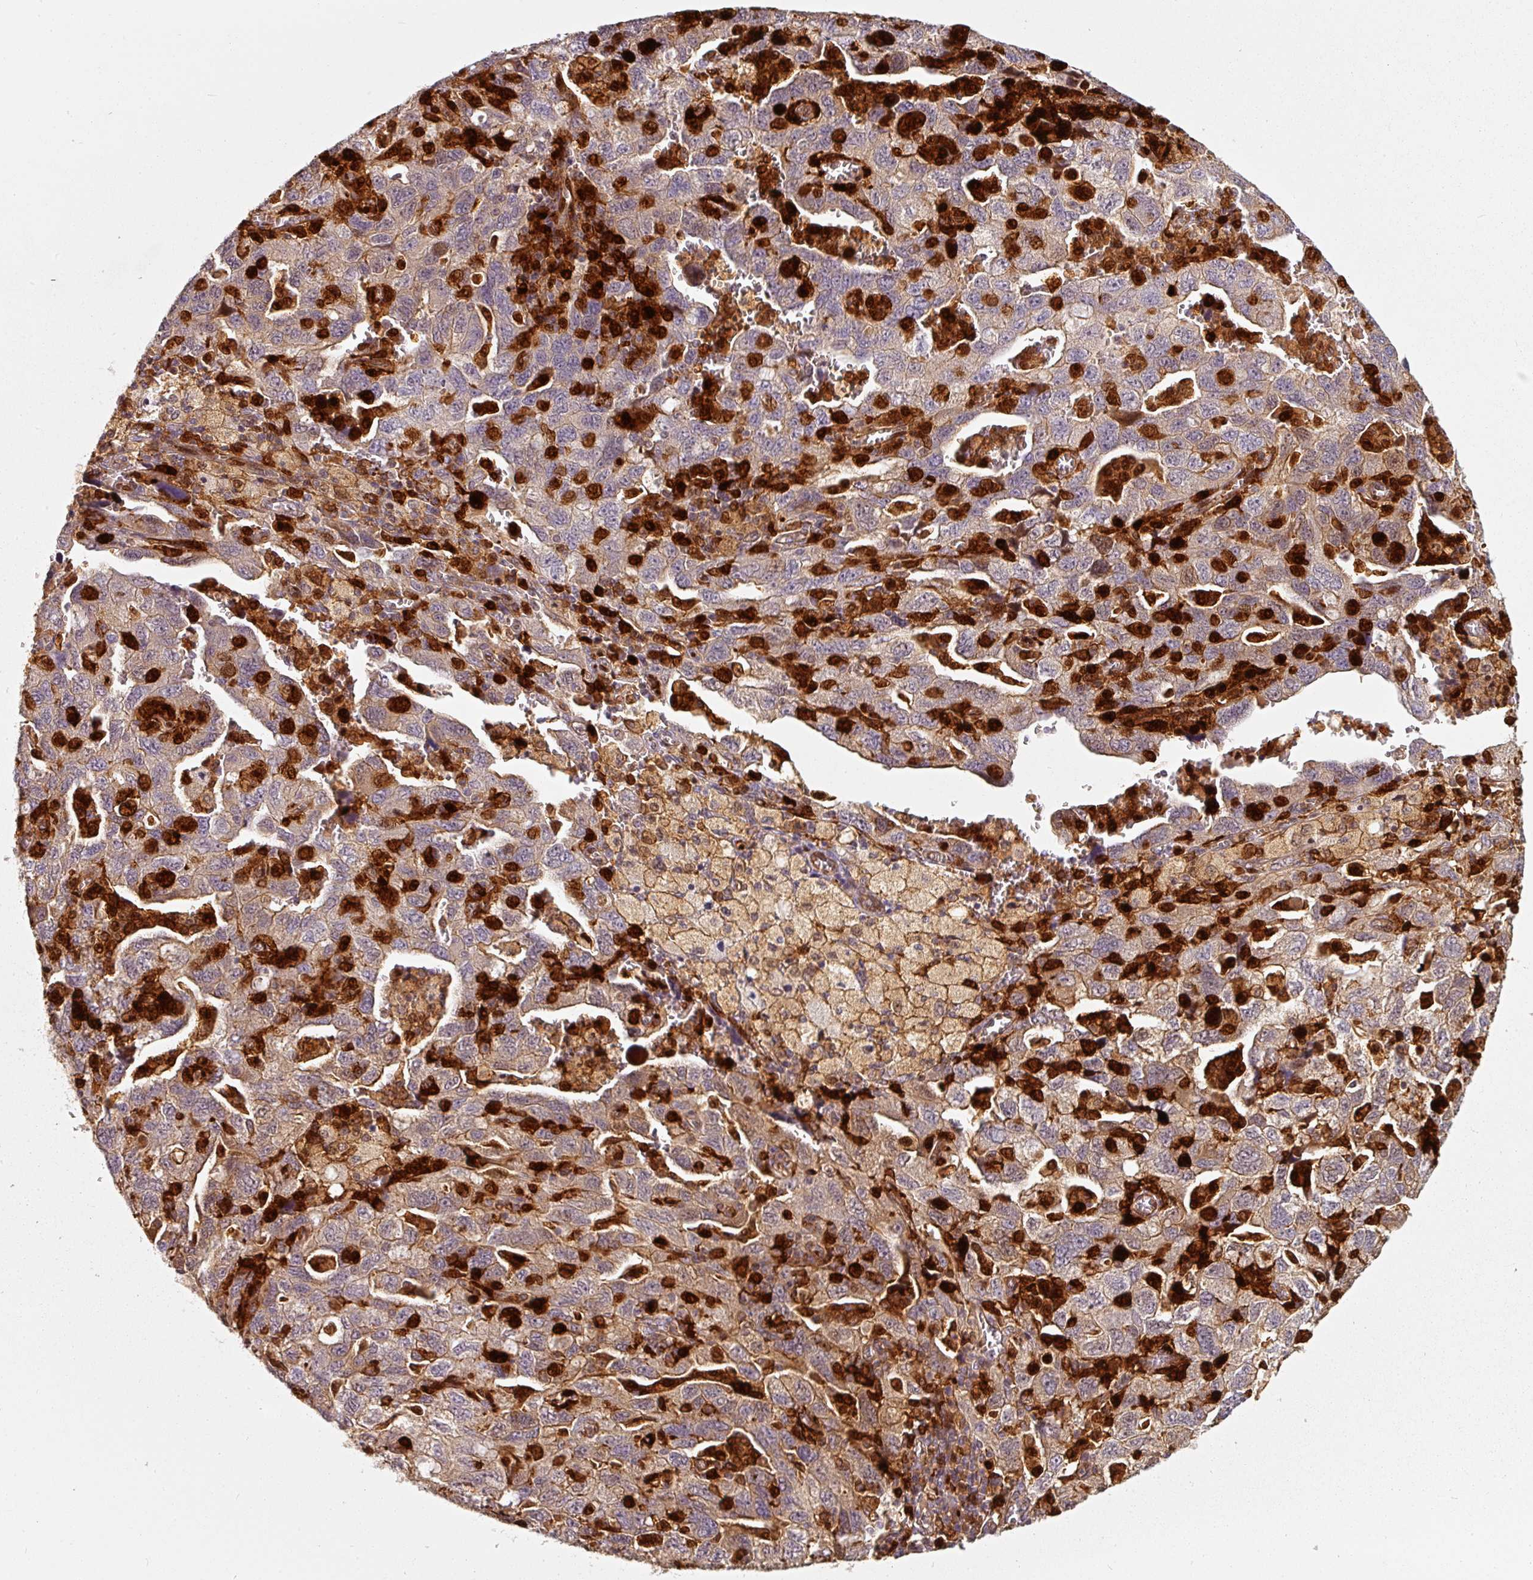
{"staining": {"intensity": "weak", "quantity": "<25%", "location": "cytoplasmic/membranous"}, "tissue": "ovarian cancer", "cell_type": "Tumor cells", "image_type": "cancer", "snomed": [{"axis": "morphology", "description": "Carcinoma, NOS"}, {"axis": "morphology", "description": "Cystadenocarcinoma, serous, NOS"}, {"axis": "topography", "description": "Ovary"}], "caption": "This is an IHC image of ovarian cancer. There is no staining in tumor cells.", "gene": "IQGAP2", "patient": {"sex": "female", "age": 69}}